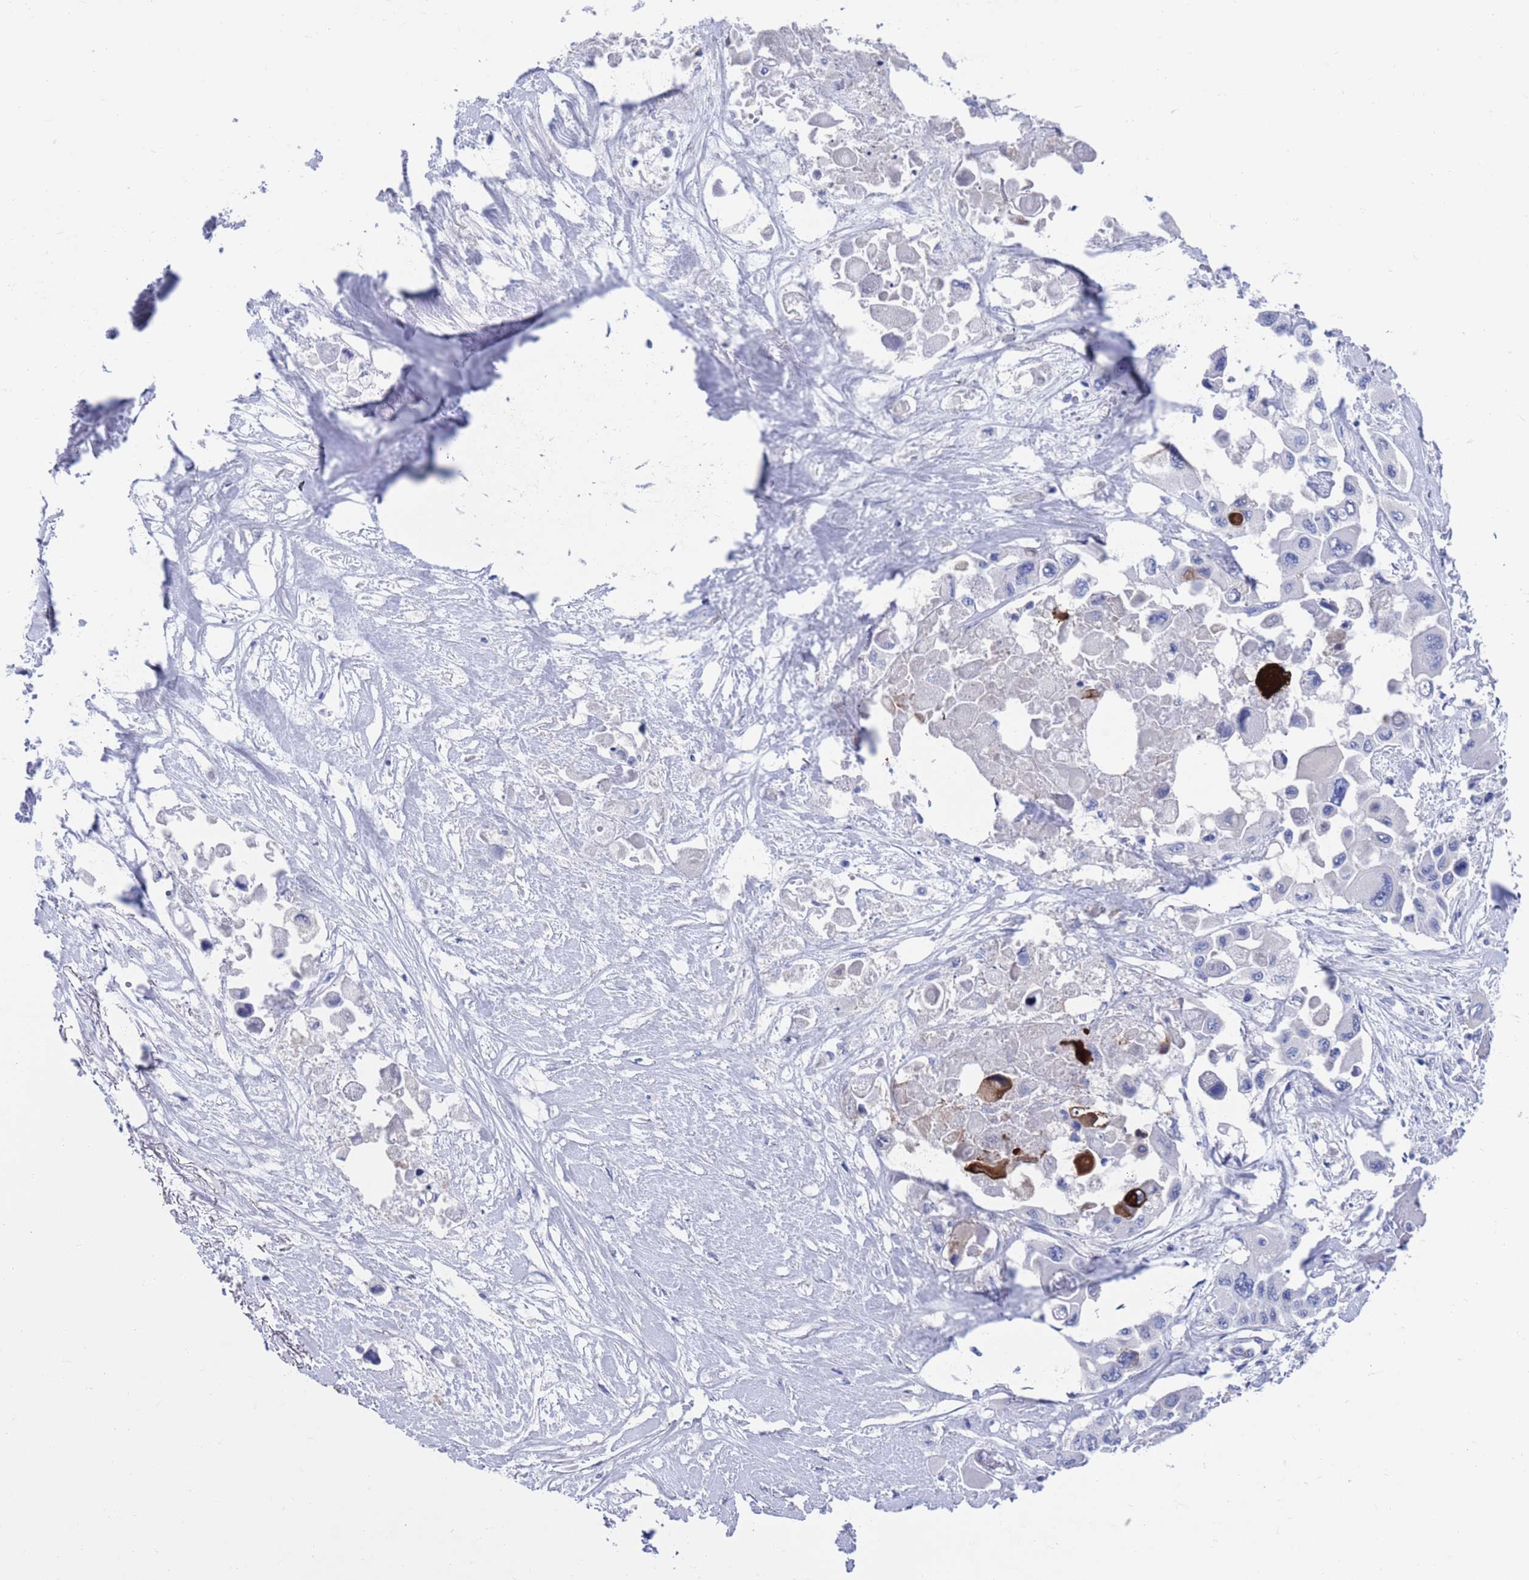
{"staining": {"intensity": "negative", "quantity": "none", "location": "none"}, "tissue": "pancreatic cancer", "cell_type": "Tumor cells", "image_type": "cancer", "snomed": [{"axis": "morphology", "description": "Adenocarcinoma, NOS"}, {"axis": "topography", "description": "Pancreas"}], "caption": "Image shows no protein positivity in tumor cells of pancreatic cancer tissue. Brightfield microscopy of immunohistochemistry stained with DAB (brown) and hematoxylin (blue), captured at high magnification.", "gene": "MTMR2", "patient": {"sex": "male", "age": 92}}